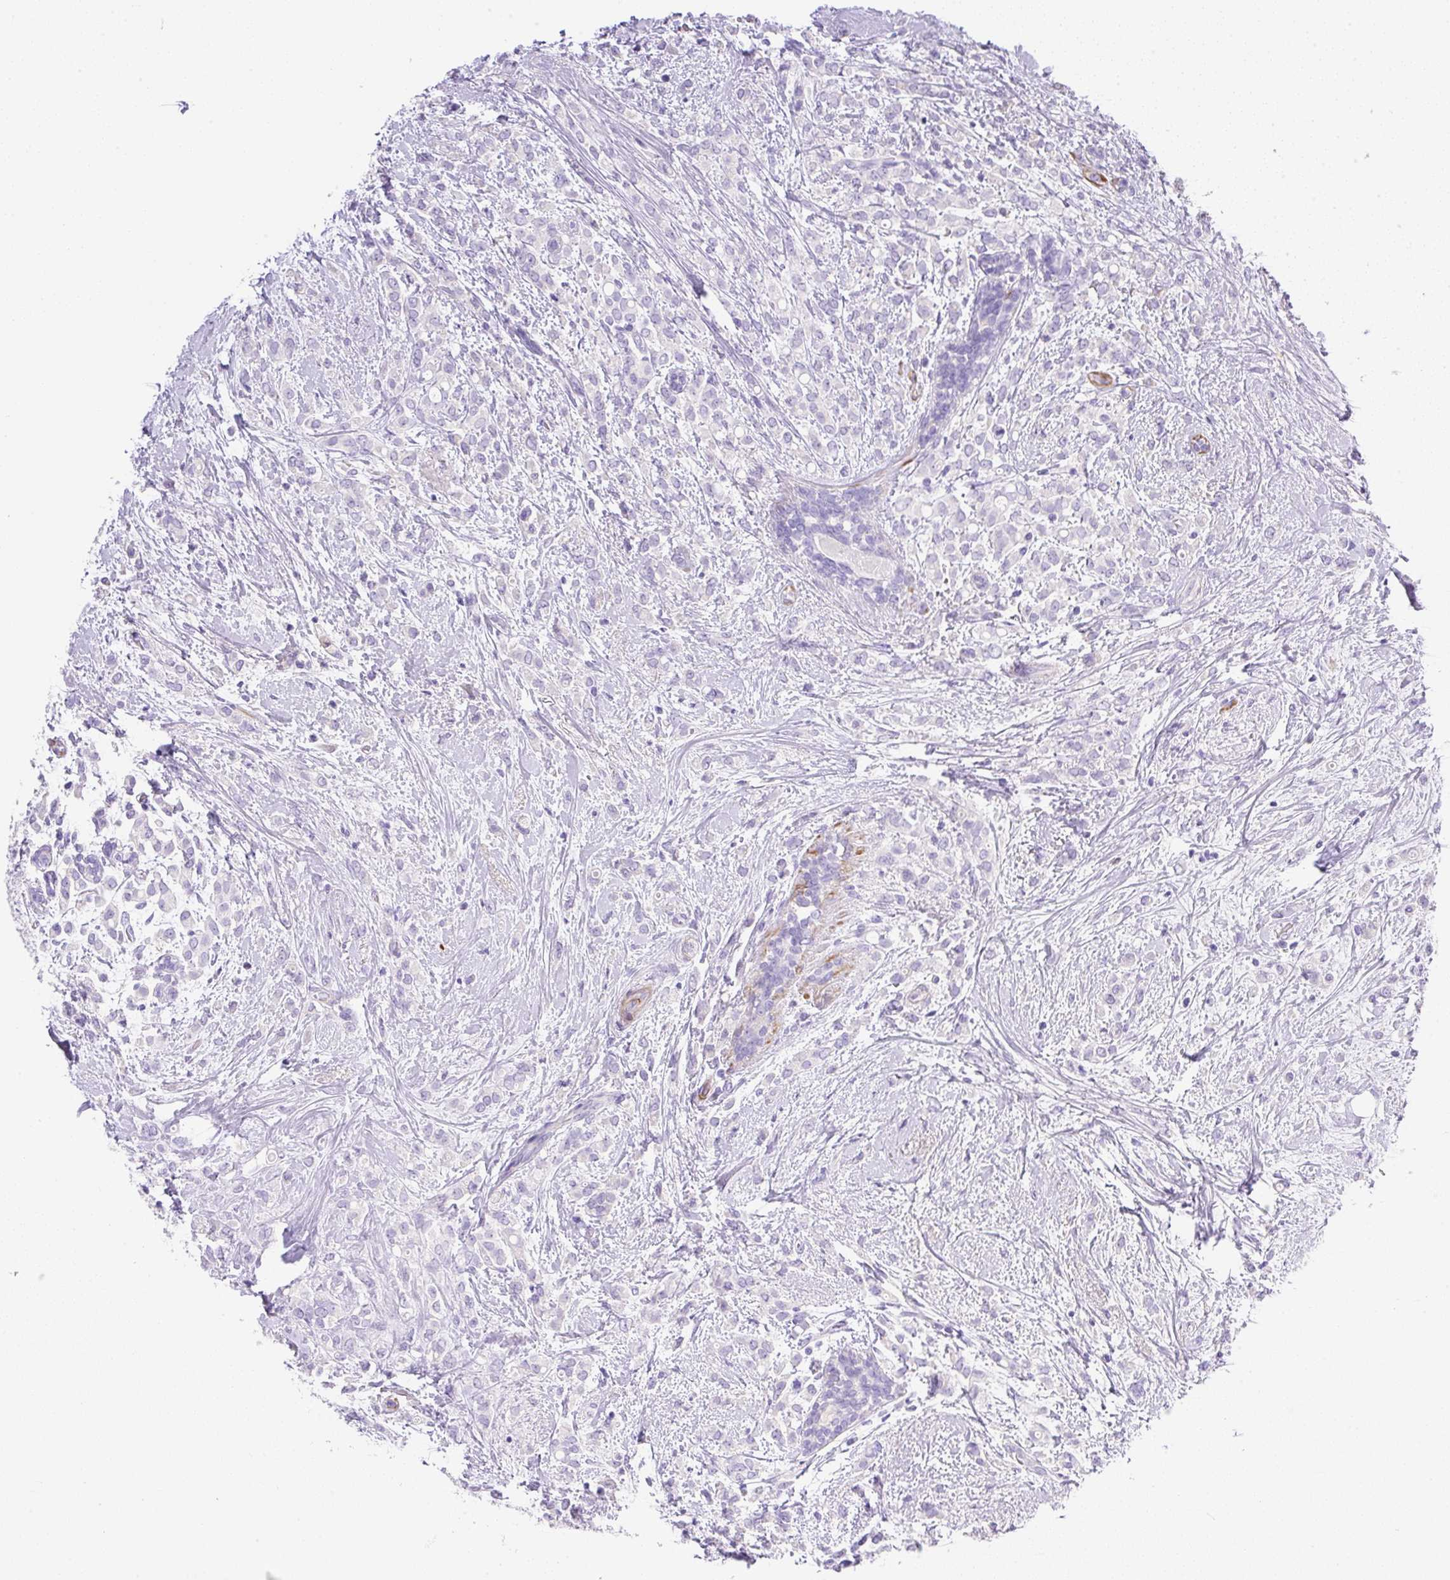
{"staining": {"intensity": "negative", "quantity": "none", "location": "none"}, "tissue": "breast cancer", "cell_type": "Tumor cells", "image_type": "cancer", "snomed": [{"axis": "morphology", "description": "Lobular carcinoma"}, {"axis": "topography", "description": "Breast"}], "caption": "Tumor cells show no significant expression in breast cancer (lobular carcinoma).", "gene": "TDRD15", "patient": {"sex": "female", "age": 68}}